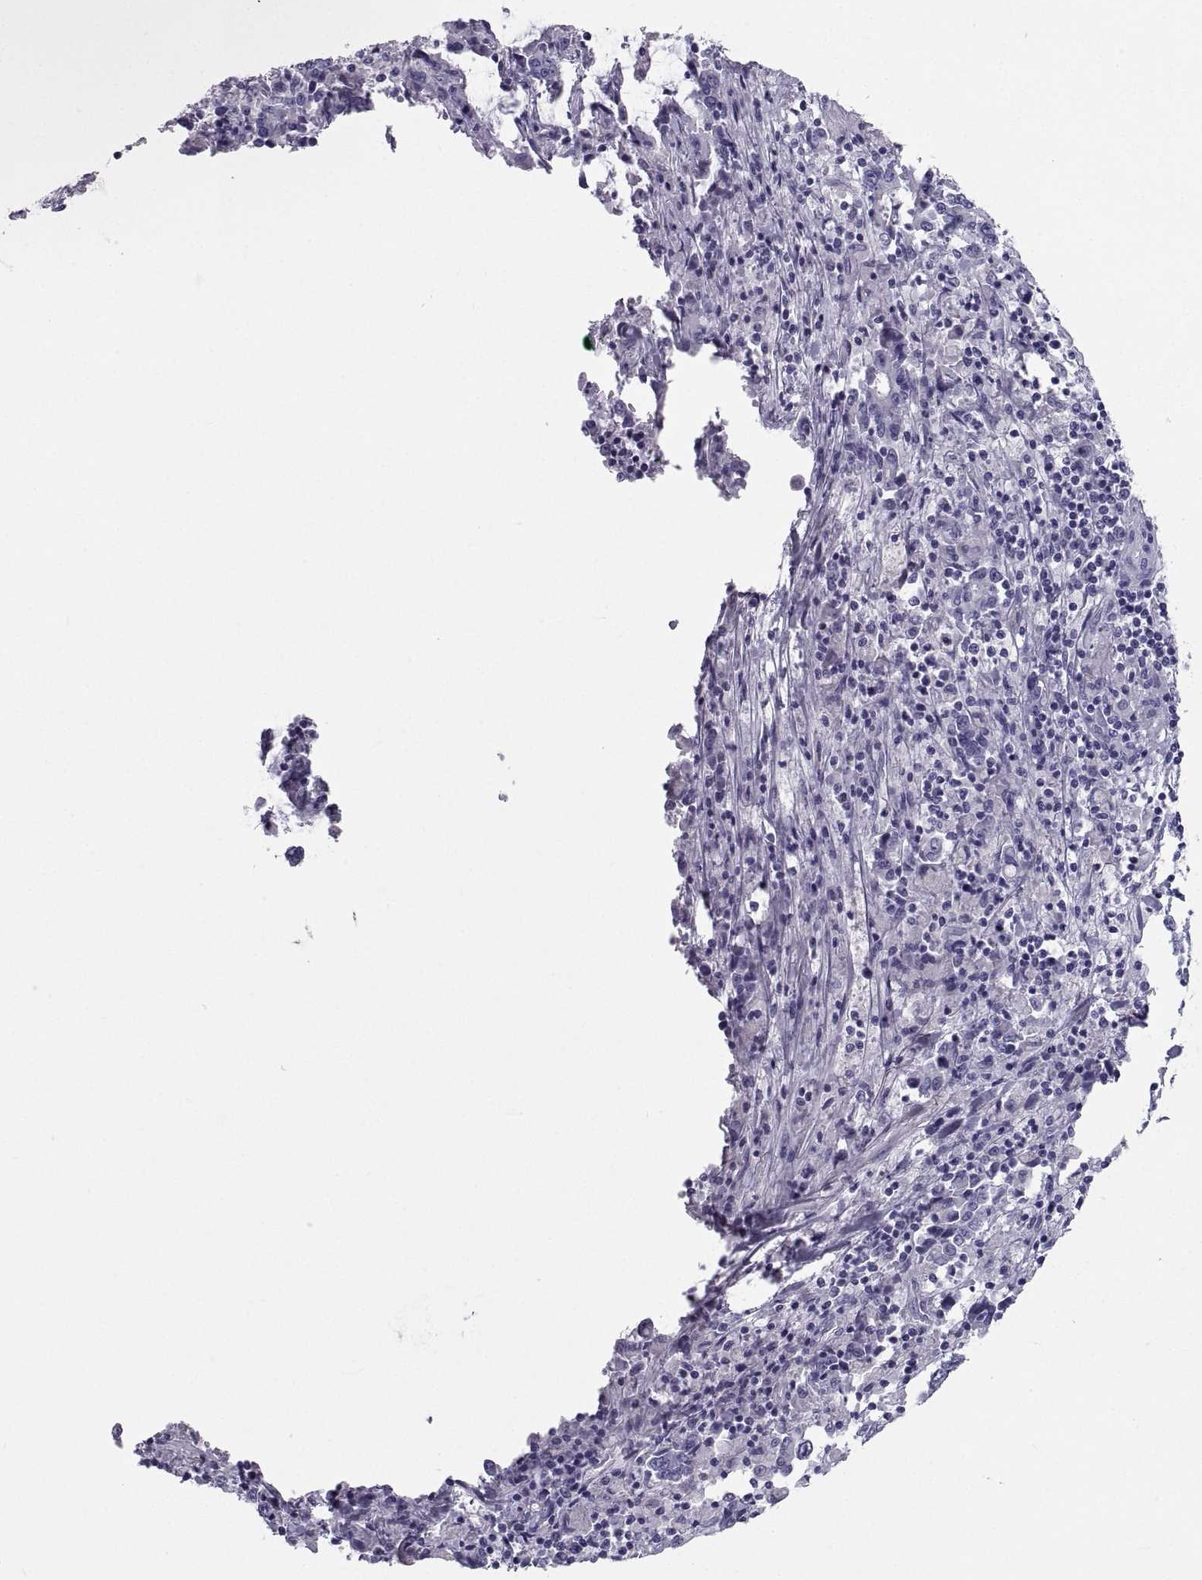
{"staining": {"intensity": "negative", "quantity": "none", "location": "none"}, "tissue": "stomach cancer", "cell_type": "Tumor cells", "image_type": "cancer", "snomed": [{"axis": "morphology", "description": "Adenocarcinoma, NOS"}, {"axis": "topography", "description": "Stomach, upper"}], "caption": "DAB (3,3'-diaminobenzidine) immunohistochemical staining of stomach cancer displays no significant staining in tumor cells.", "gene": "PCSK1N", "patient": {"sex": "male", "age": 68}}